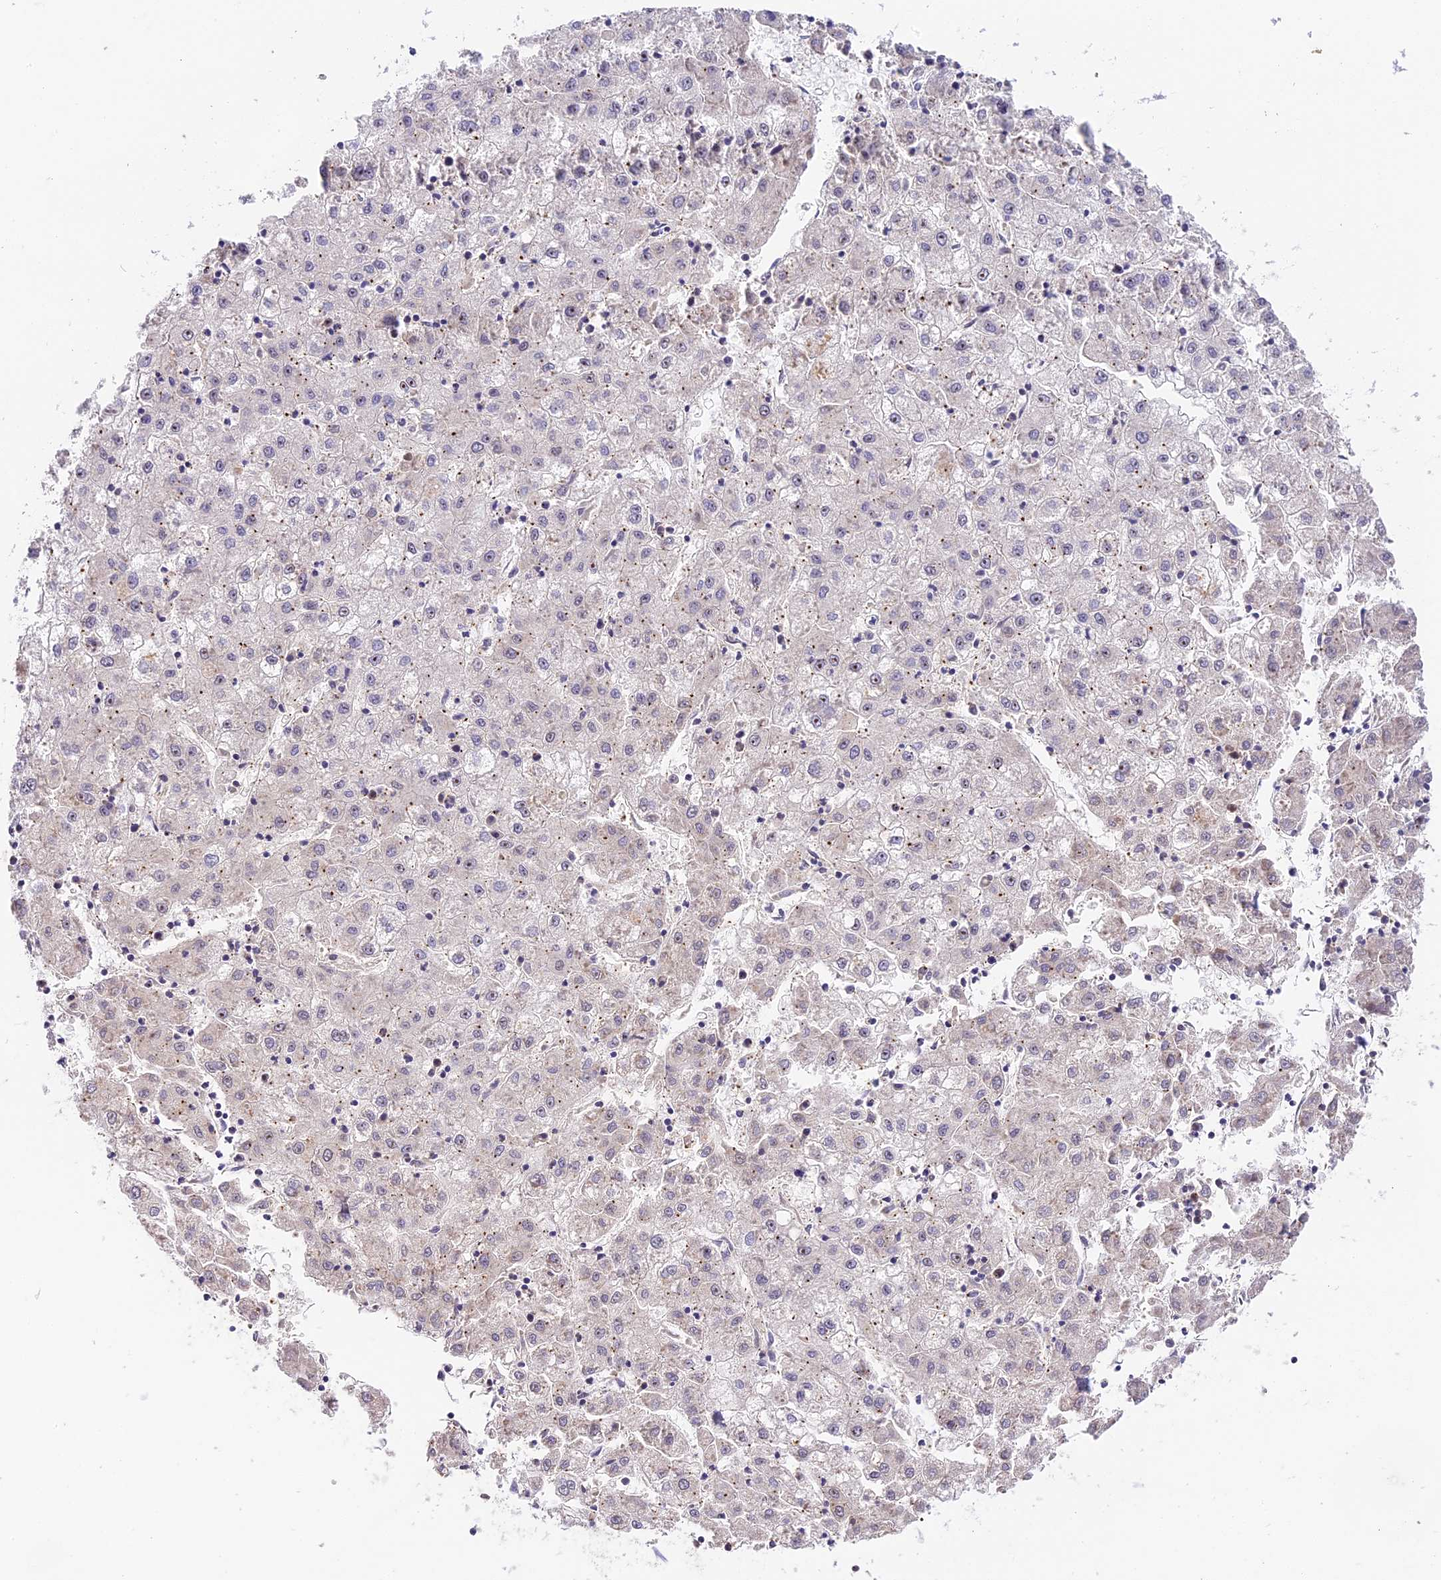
{"staining": {"intensity": "negative", "quantity": "none", "location": "none"}, "tissue": "liver cancer", "cell_type": "Tumor cells", "image_type": "cancer", "snomed": [{"axis": "morphology", "description": "Carcinoma, Hepatocellular, NOS"}, {"axis": "topography", "description": "Liver"}], "caption": "The immunohistochemistry micrograph has no significant staining in tumor cells of liver cancer (hepatocellular carcinoma) tissue.", "gene": "RAD51", "patient": {"sex": "male", "age": 72}}